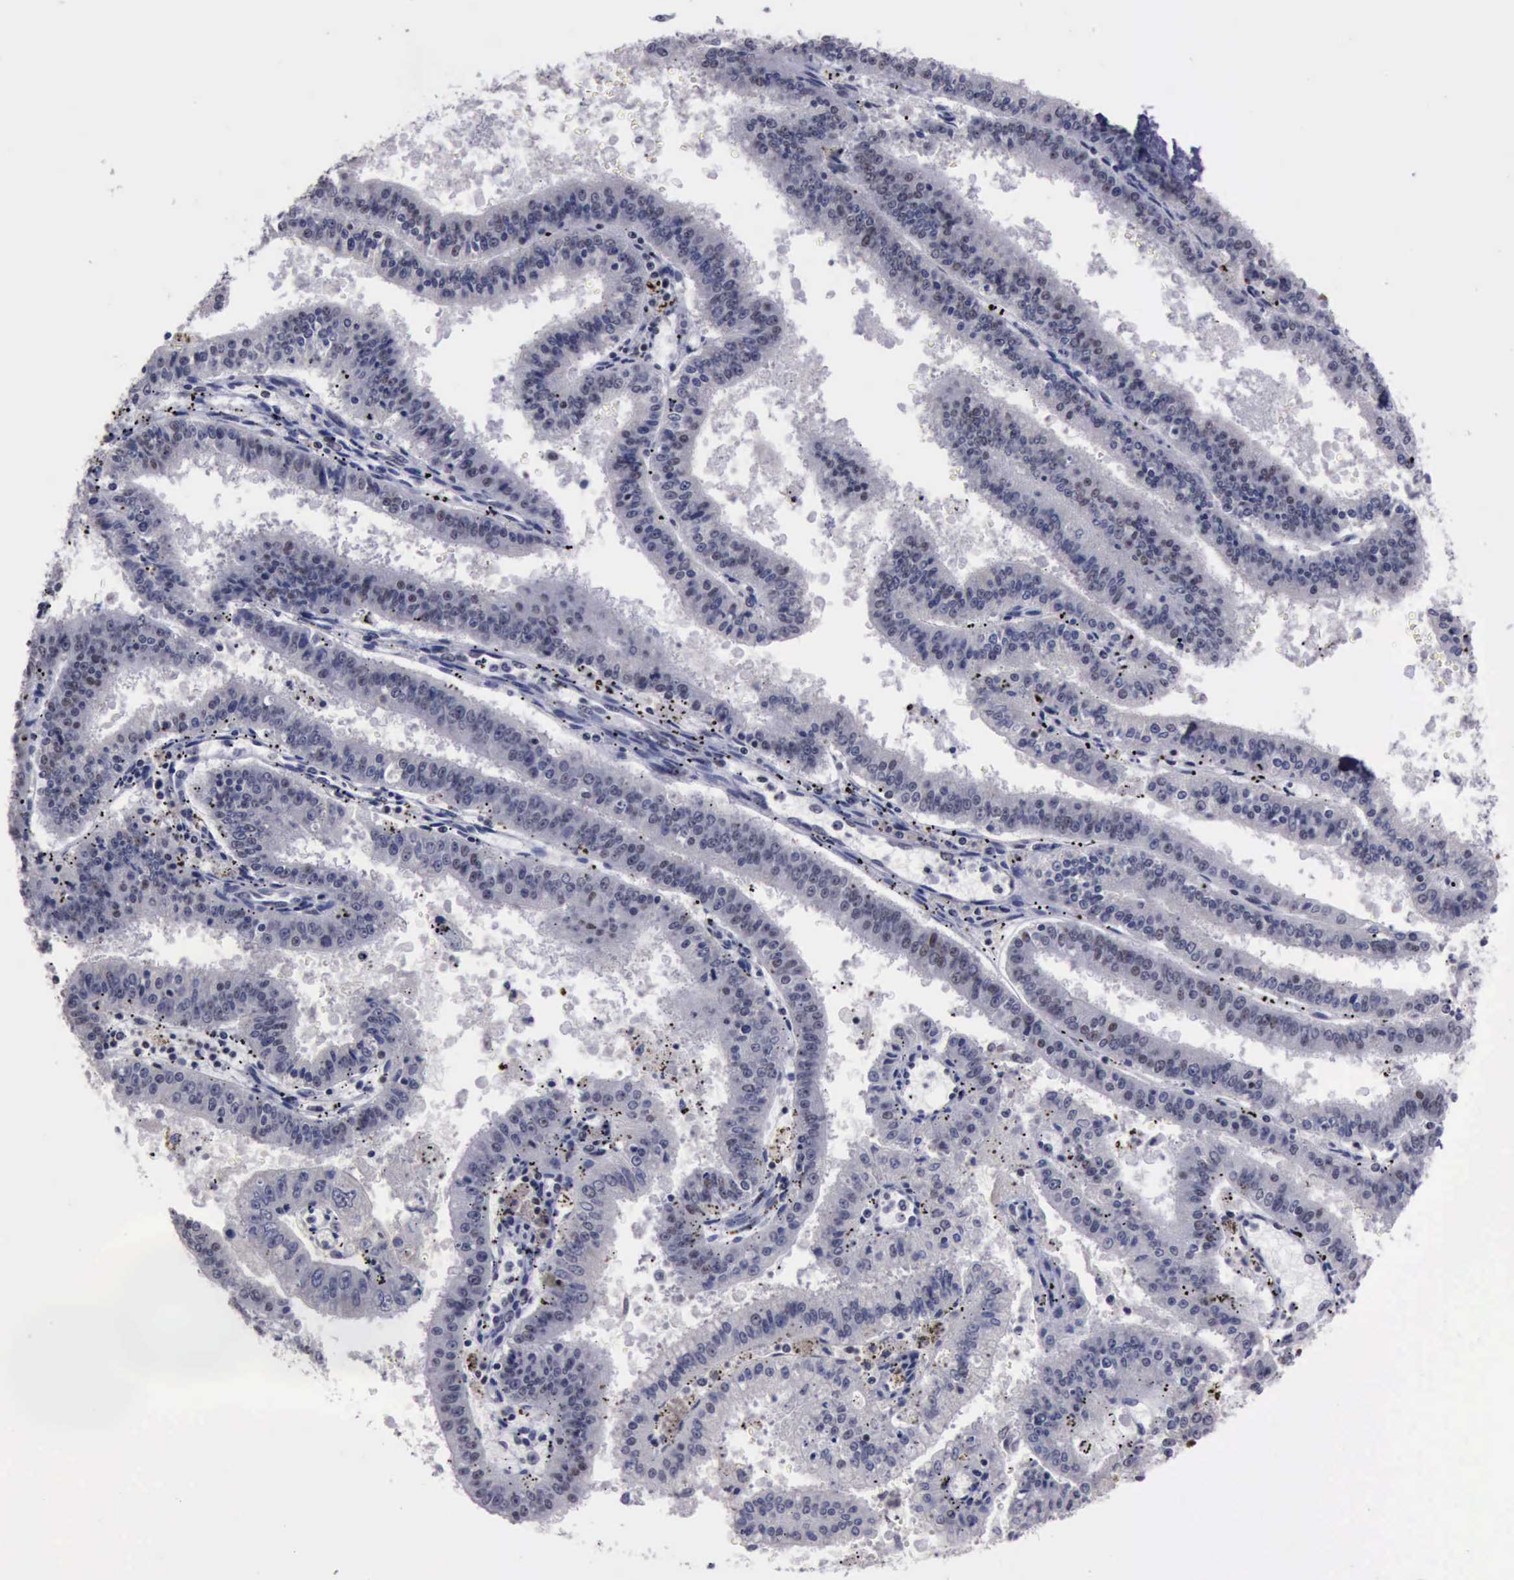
{"staining": {"intensity": "weak", "quantity": "<25%", "location": "nuclear"}, "tissue": "endometrial cancer", "cell_type": "Tumor cells", "image_type": "cancer", "snomed": [{"axis": "morphology", "description": "Adenocarcinoma, NOS"}, {"axis": "topography", "description": "Endometrium"}], "caption": "Tumor cells are negative for brown protein staining in endometrial cancer (adenocarcinoma). The staining was performed using DAB (3,3'-diaminobenzidine) to visualize the protein expression in brown, while the nuclei were stained in blue with hematoxylin (Magnification: 20x).", "gene": "YY1", "patient": {"sex": "female", "age": 66}}